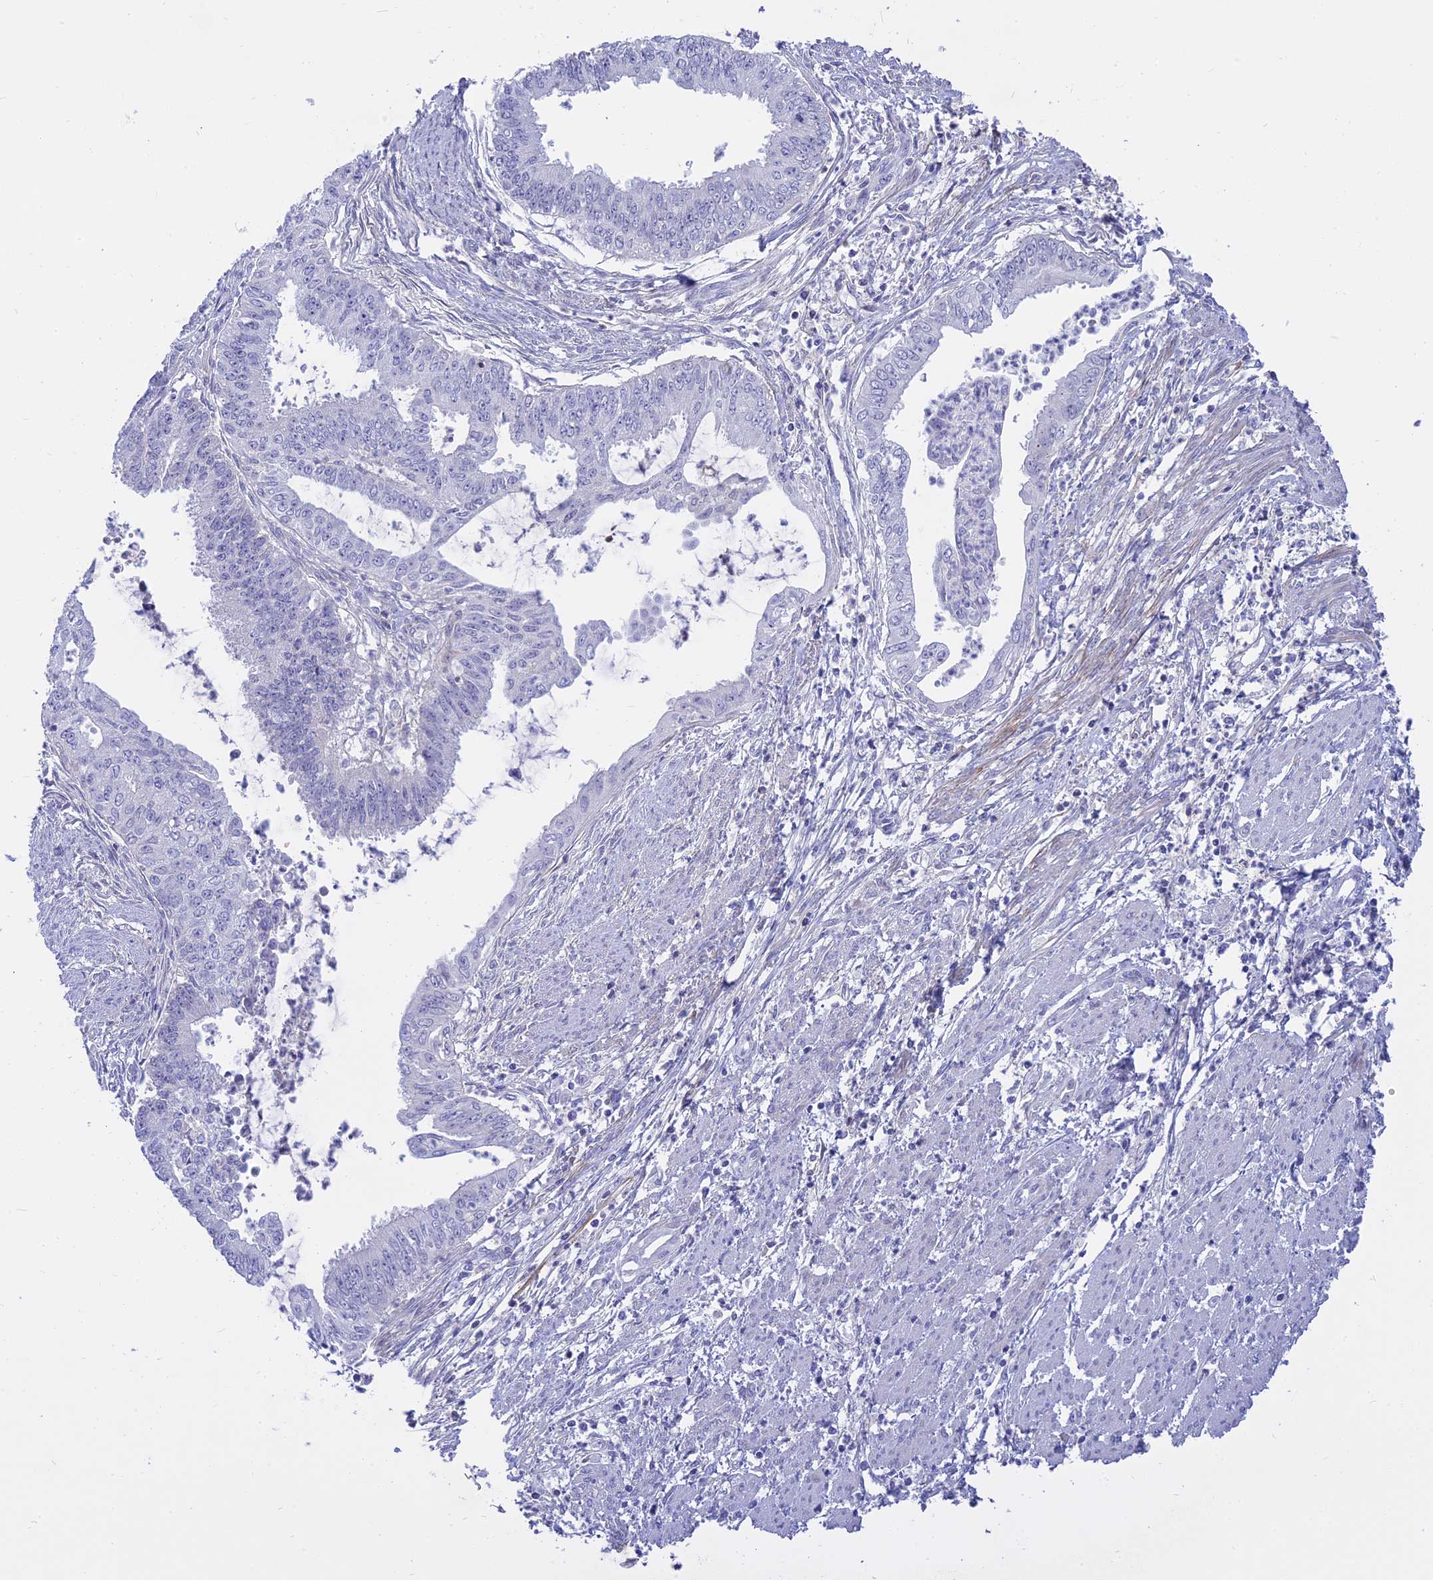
{"staining": {"intensity": "negative", "quantity": "none", "location": "none"}, "tissue": "endometrial cancer", "cell_type": "Tumor cells", "image_type": "cancer", "snomed": [{"axis": "morphology", "description": "Adenocarcinoma, NOS"}, {"axis": "topography", "description": "Endometrium"}], "caption": "IHC histopathology image of neoplastic tissue: human endometrial adenocarcinoma stained with DAB (3,3'-diaminobenzidine) displays no significant protein positivity in tumor cells. (Stains: DAB immunohistochemistry (IHC) with hematoxylin counter stain, Microscopy: brightfield microscopy at high magnification).", "gene": "MBD3L1", "patient": {"sex": "female", "age": 73}}